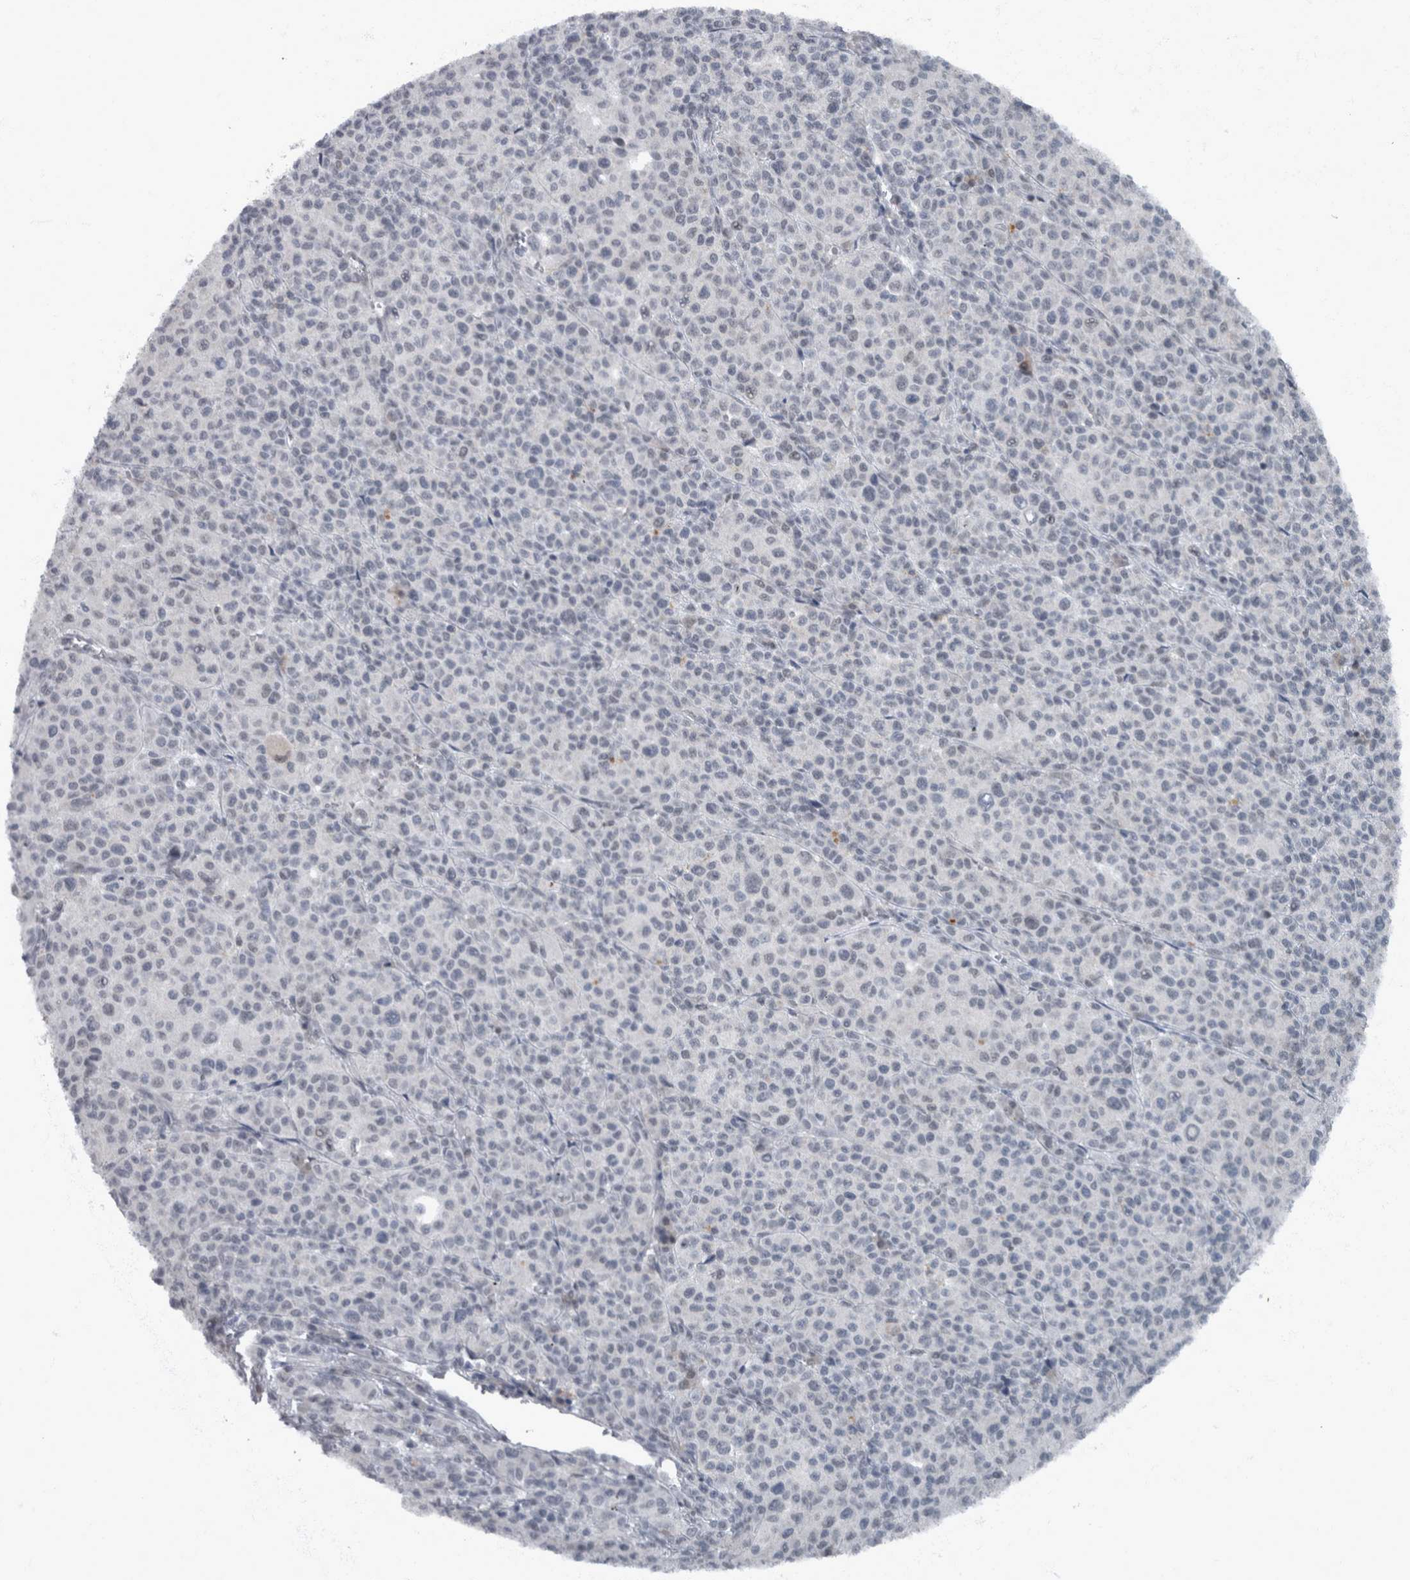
{"staining": {"intensity": "negative", "quantity": "none", "location": "none"}, "tissue": "melanoma", "cell_type": "Tumor cells", "image_type": "cancer", "snomed": [{"axis": "morphology", "description": "Malignant melanoma, Metastatic site"}, {"axis": "topography", "description": "Skin"}], "caption": "Immunohistochemical staining of melanoma exhibits no significant staining in tumor cells.", "gene": "WDR33", "patient": {"sex": "female", "age": 74}}